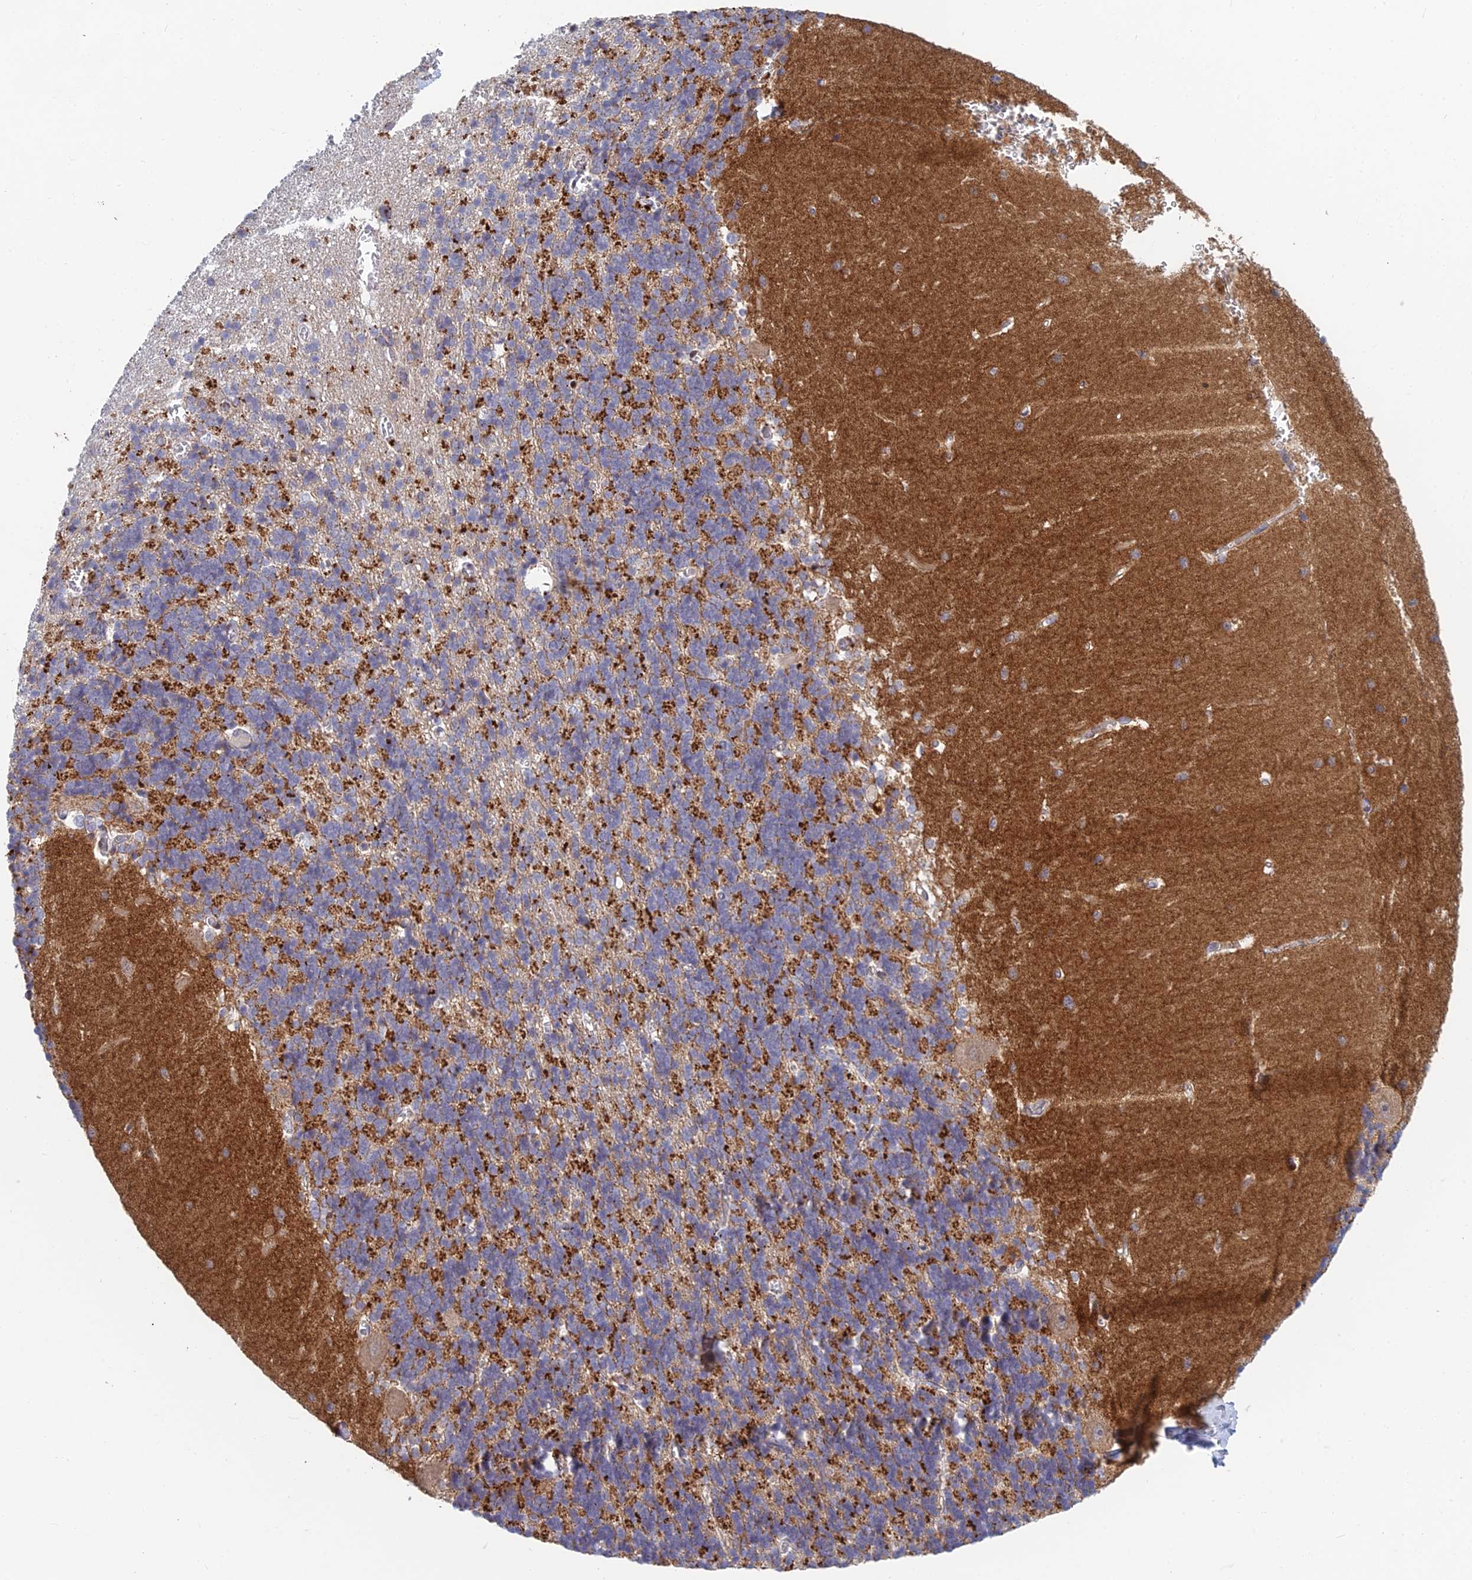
{"staining": {"intensity": "moderate", "quantity": "25%-75%", "location": "cytoplasmic/membranous"}, "tissue": "cerebellum", "cell_type": "Cells in granular layer", "image_type": "normal", "snomed": [{"axis": "morphology", "description": "Normal tissue, NOS"}, {"axis": "topography", "description": "Cerebellum"}], "caption": "This is a micrograph of immunohistochemistry (IHC) staining of benign cerebellum, which shows moderate expression in the cytoplasmic/membranous of cells in granular layer.", "gene": "FOXS1", "patient": {"sex": "male", "age": 37}}